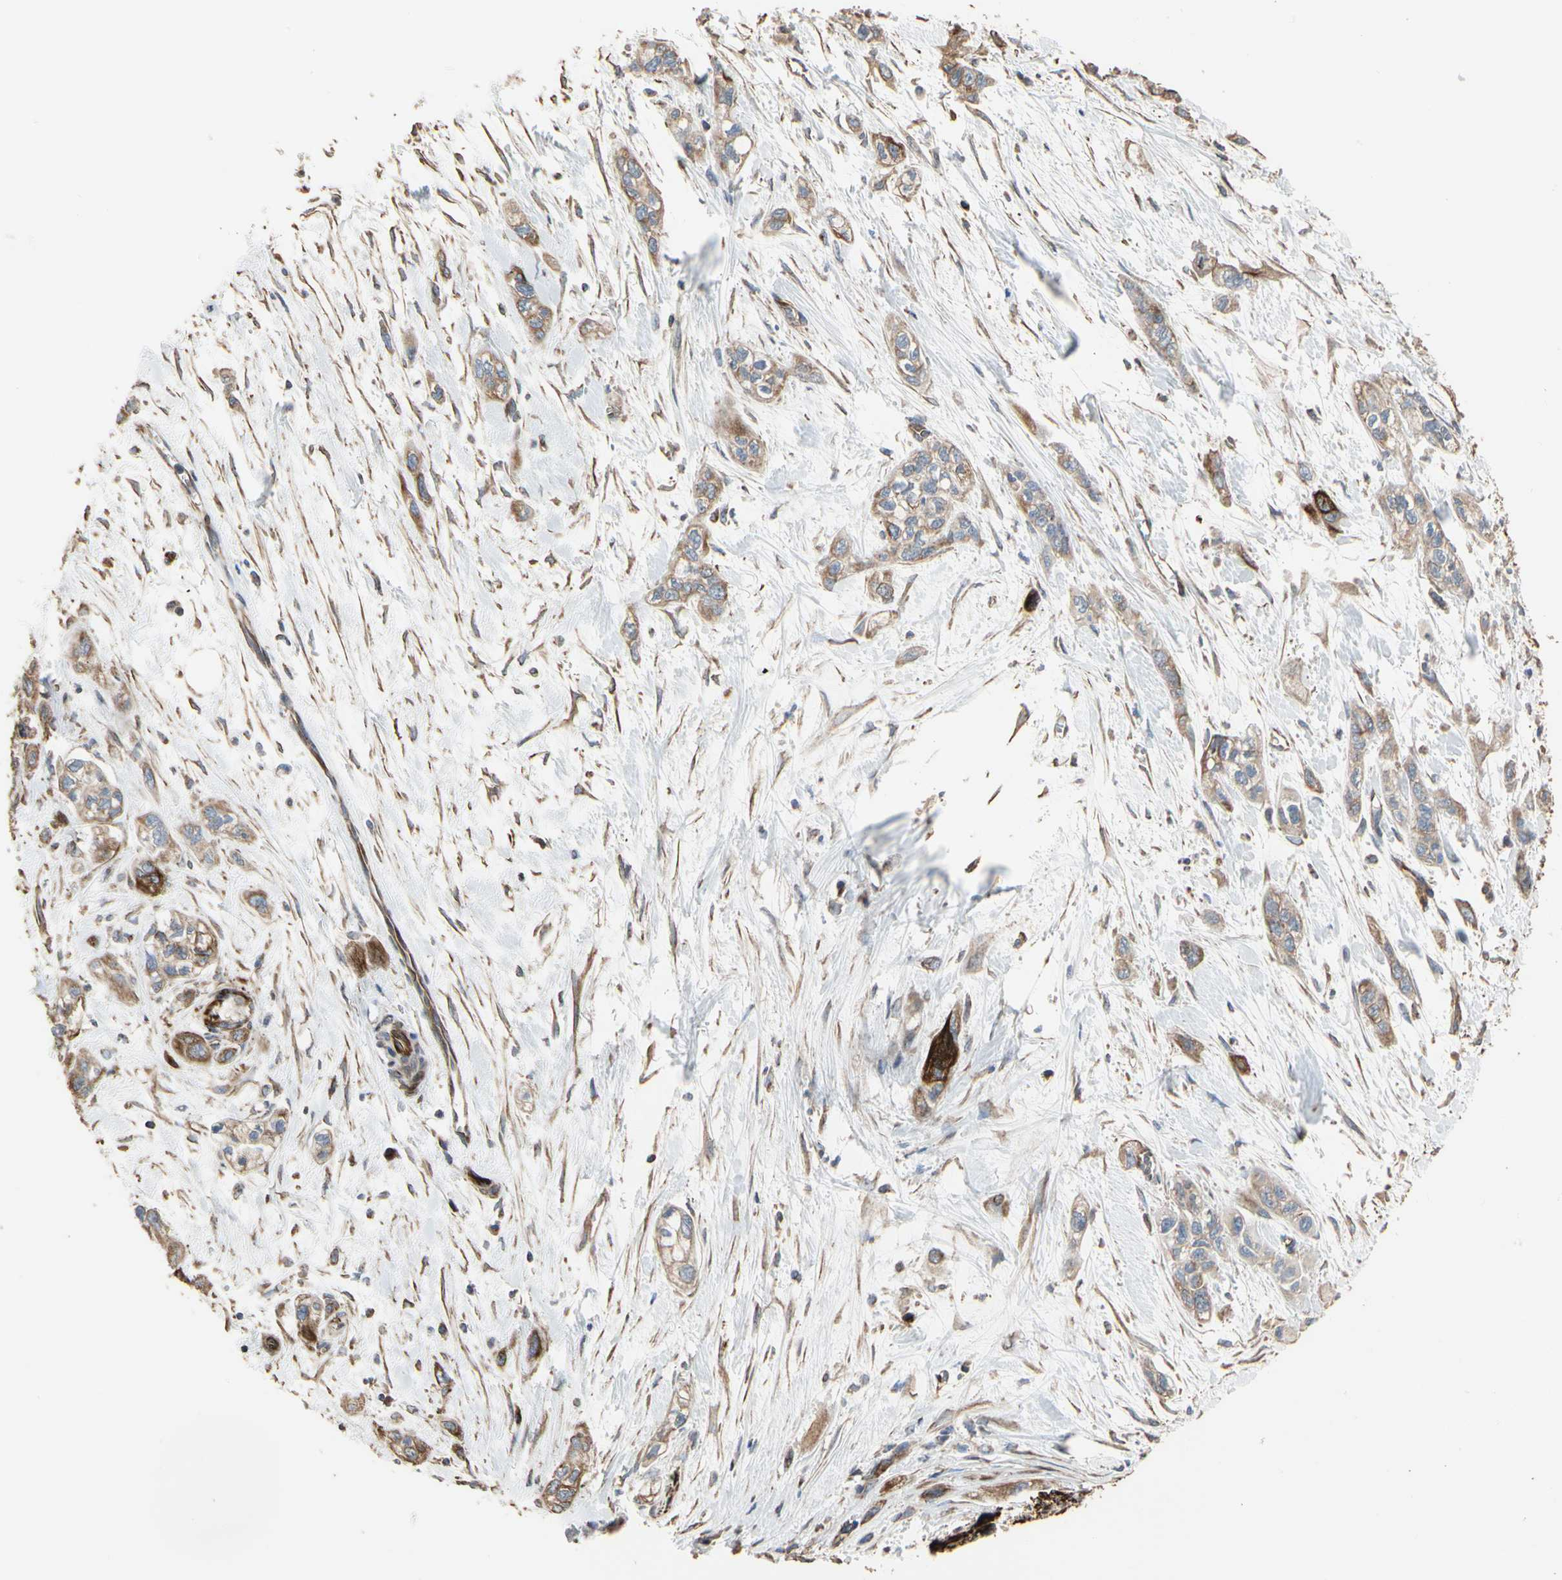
{"staining": {"intensity": "weak", "quantity": "25%-75%", "location": "cytoplasmic/membranous"}, "tissue": "pancreatic cancer", "cell_type": "Tumor cells", "image_type": "cancer", "snomed": [{"axis": "morphology", "description": "Adenocarcinoma, NOS"}, {"axis": "topography", "description": "Pancreas"}], "caption": "Weak cytoplasmic/membranous protein expression is present in about 25%-75% of tumor cells in pancreatic adenocarcinoma.", "gene": "TUBA1A", "patient": {"sex": "male", "age": 74}}